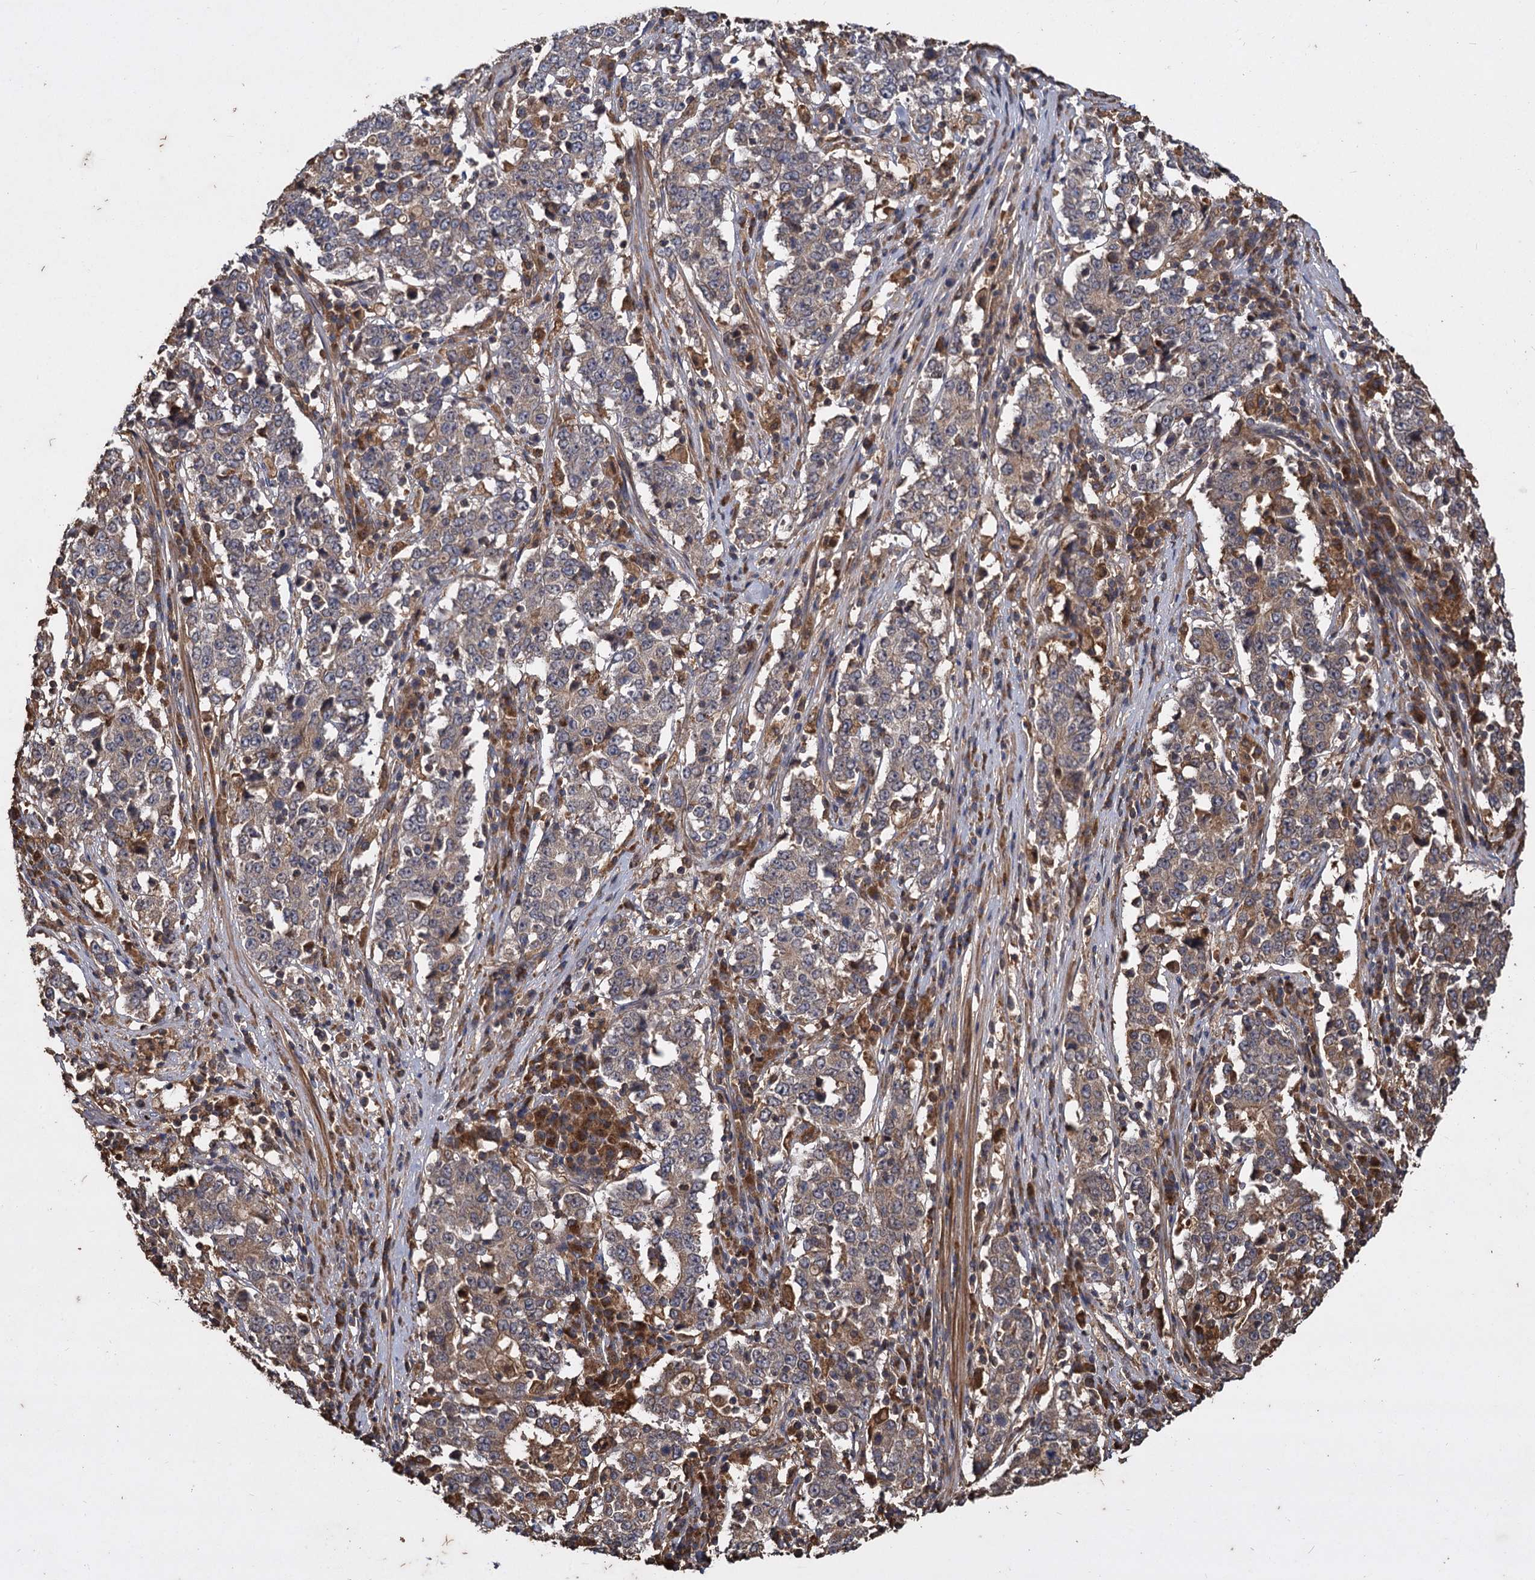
{"staining": {"intensity": "weak", "quantity": "25%-75%", "location": "cytoplasmic/membranous"}, "tissue": "stomach cancer", "cell_type": "Tumor cells", "image_type": "cancer", "snomed": [{"axis": "morphology", "description": "Adenocarcinoma, NOS"}, {"axis": "topography", "description": "Stomach"}], "caption": "Weak cytoplasmic/membranous staining for a protein is seen in approximately 25%-75% of tumor cells of stomach adenocarcinoma using IHC.", "gene": "GCLC", "patient": {"sex": "male", "age": 59}}